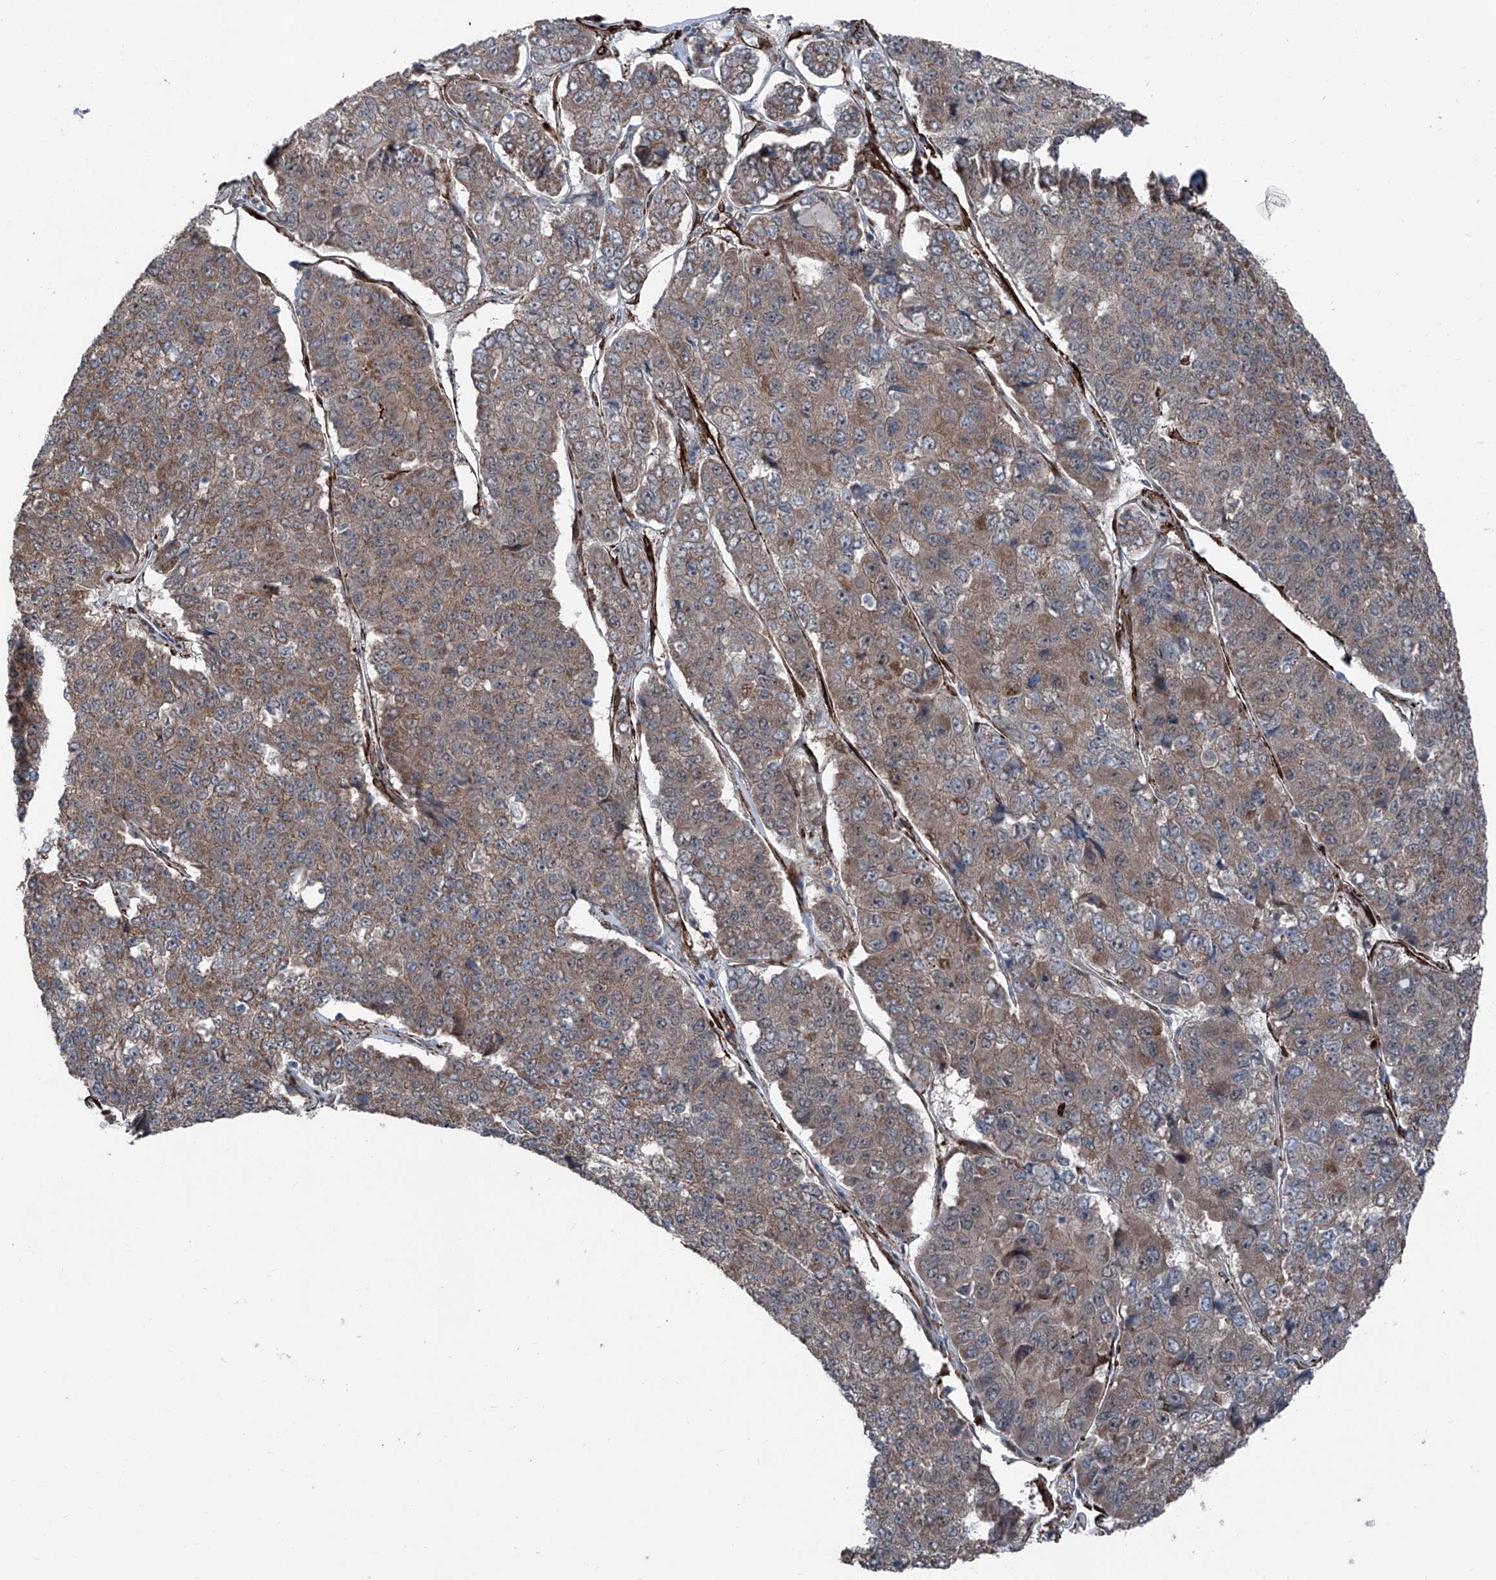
{"staining": {"intensity": "weak", "quantity": ">75%", "location": "cytoplasmic/membranous"}, "tissue": "pancreatic cancer", "cell_type": "Tumor cells", "image_type": "cancer", "snomed": [{"axis": "morphology", "description": "Adenocarcinoma, NOS"}, {"axis": "topography", "description": "Pancreas"}], "caption": "Human pancreatic adenocarcinoma stained for a protein (brown) reveals weak cytoplasmic/membranous positive staining in approximately >75% of tumor cells.", "gene": "COA7", "patient": {"sex": "male", "age": 50}}